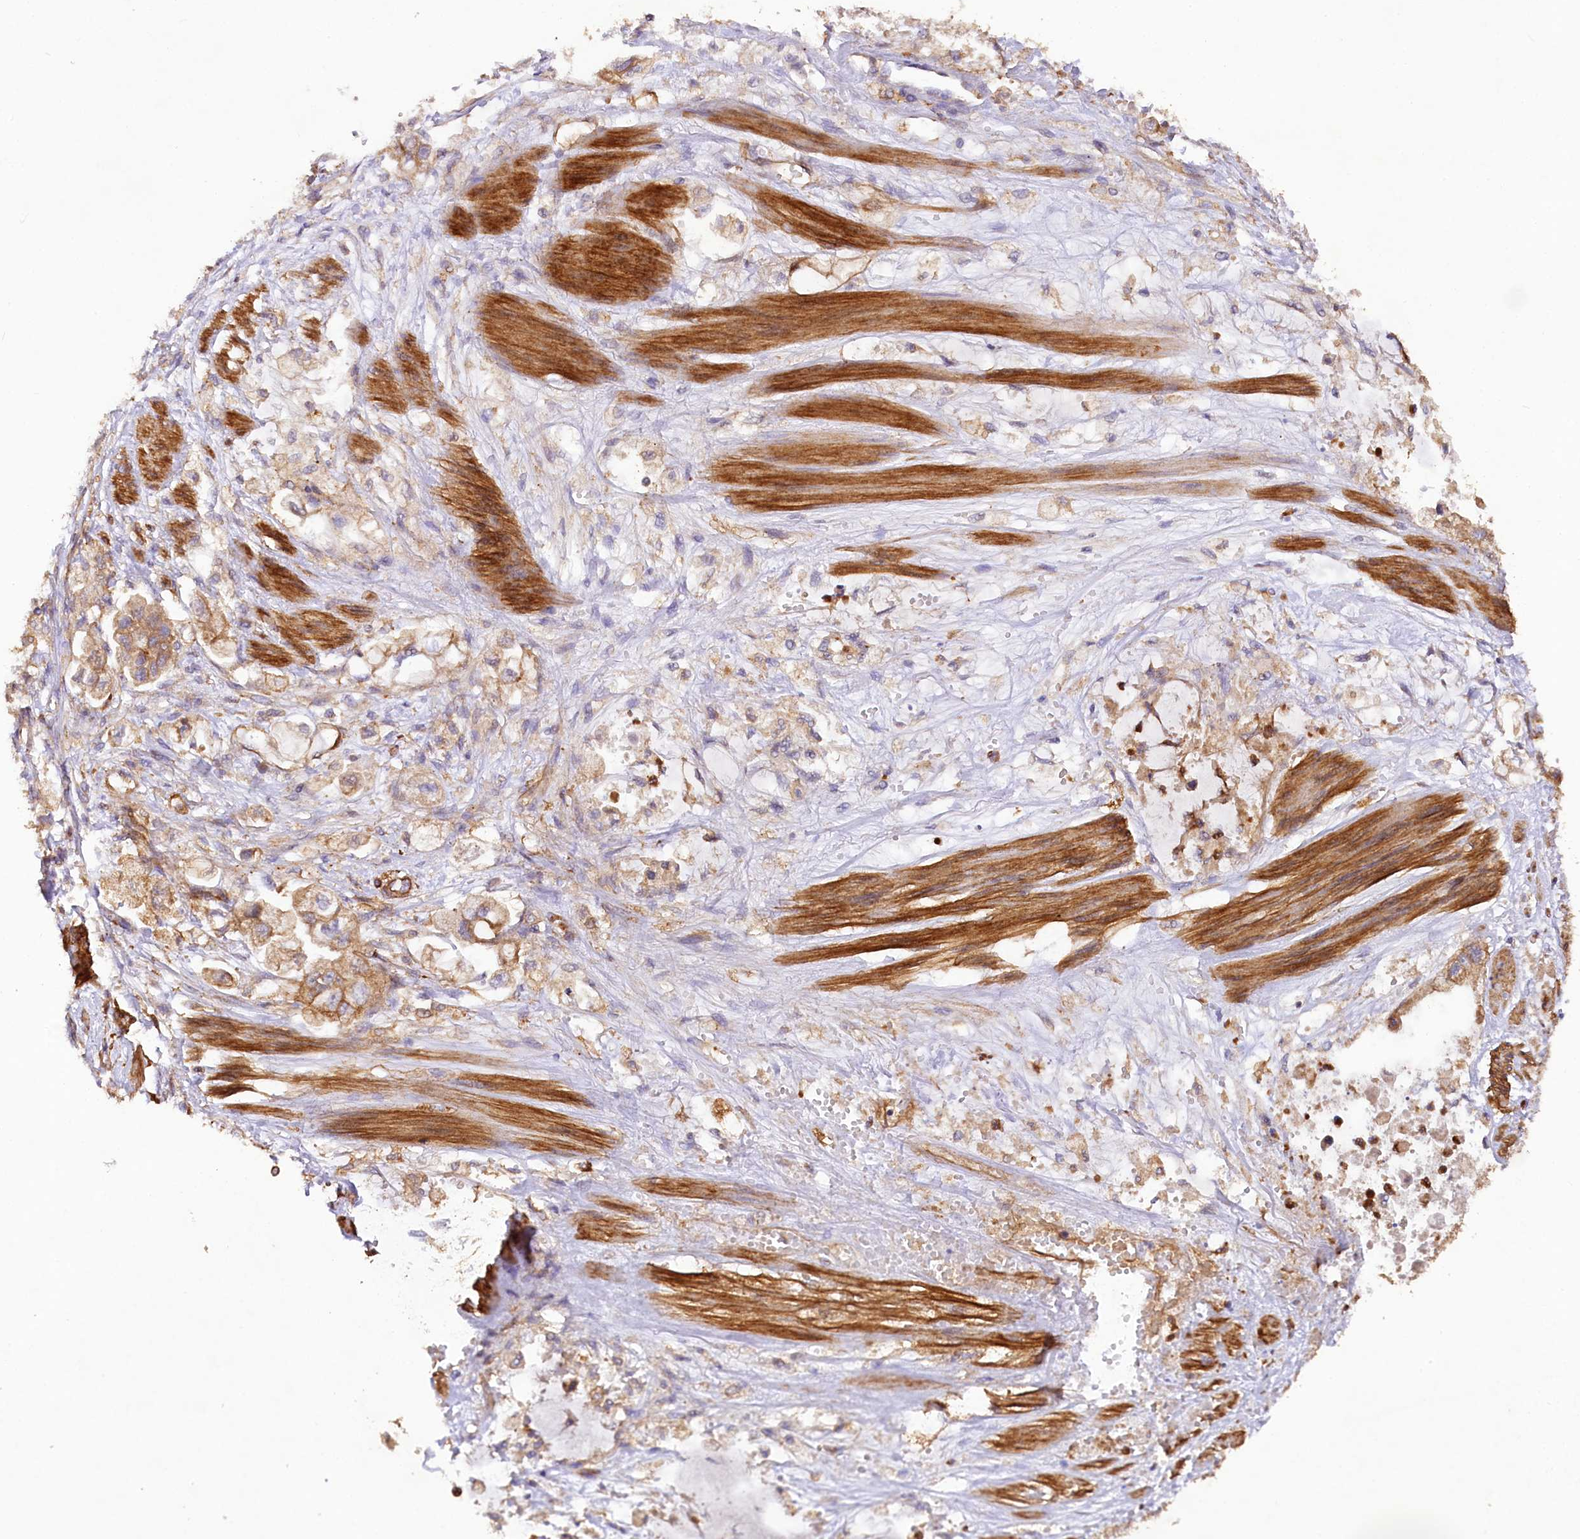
{"staining": {"intensity": "moderate", "quantity": "25%-75%", "location": "cytoplasmic/membranous"}, "tissue": "stomach cancer", "cell_type": "Tumor cells", "image_type": "cancer", "snomed": [{"axis": "morphology", "description": "Adenocarcinoma, NOS"}, {"axis": "topography", "description": "Stomach"}], "caption": "IHC photomicrograph of neoplastic tissue: human stomach adenocarcinoma stained using IHC shows medium levels of moderate protein expression localized specifically in the cytoplasmic/membranous of tumor cells, appearing as a cytoplasmic/membranous brown color.", "gene": "CSAD", "patient": {"sex": "male", "age": 62}}